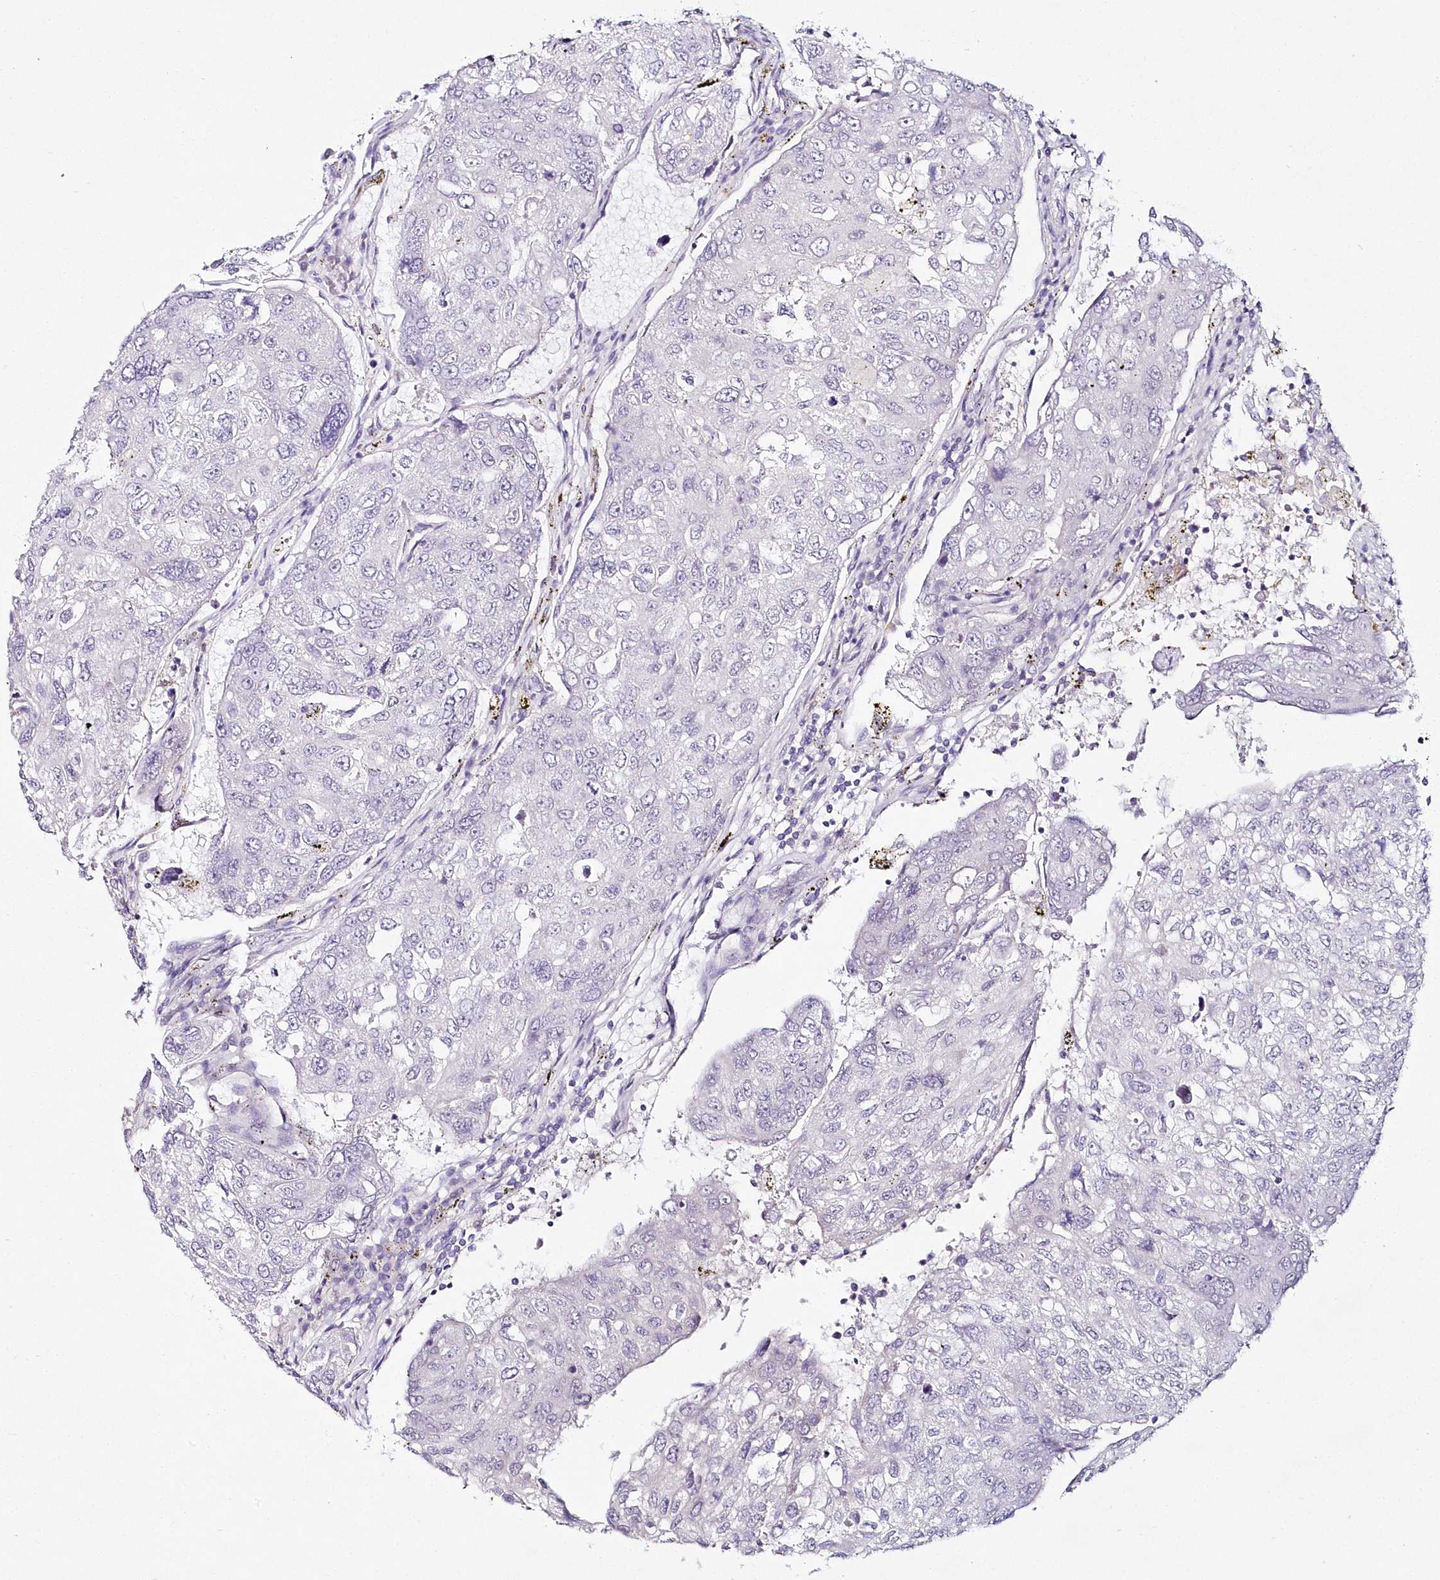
{"staining": {"intensity": "negative", "quantity": "none", "location": "none"}, "tissue": "urothelial cancer", "cell_type": "Tumor cells", "image_type": "cancer", "snomed": [{"axis": "morphology", "description": "Urothelial carcinoma, High grade"}, {"axis": "topography", "description": "Lymph node"}, {"axis": "topography", "description": "Urinary bladder"}], "caption": "Photomicrograph shows no significant protein staining in tumor cells of urothelial cancer. (DAB (3,3'-diaminobenzidine) immunohistochemistry (IHC), high magnification).", "gene": "HYCC2", "patient": {"sex": "male", "age": 51}}